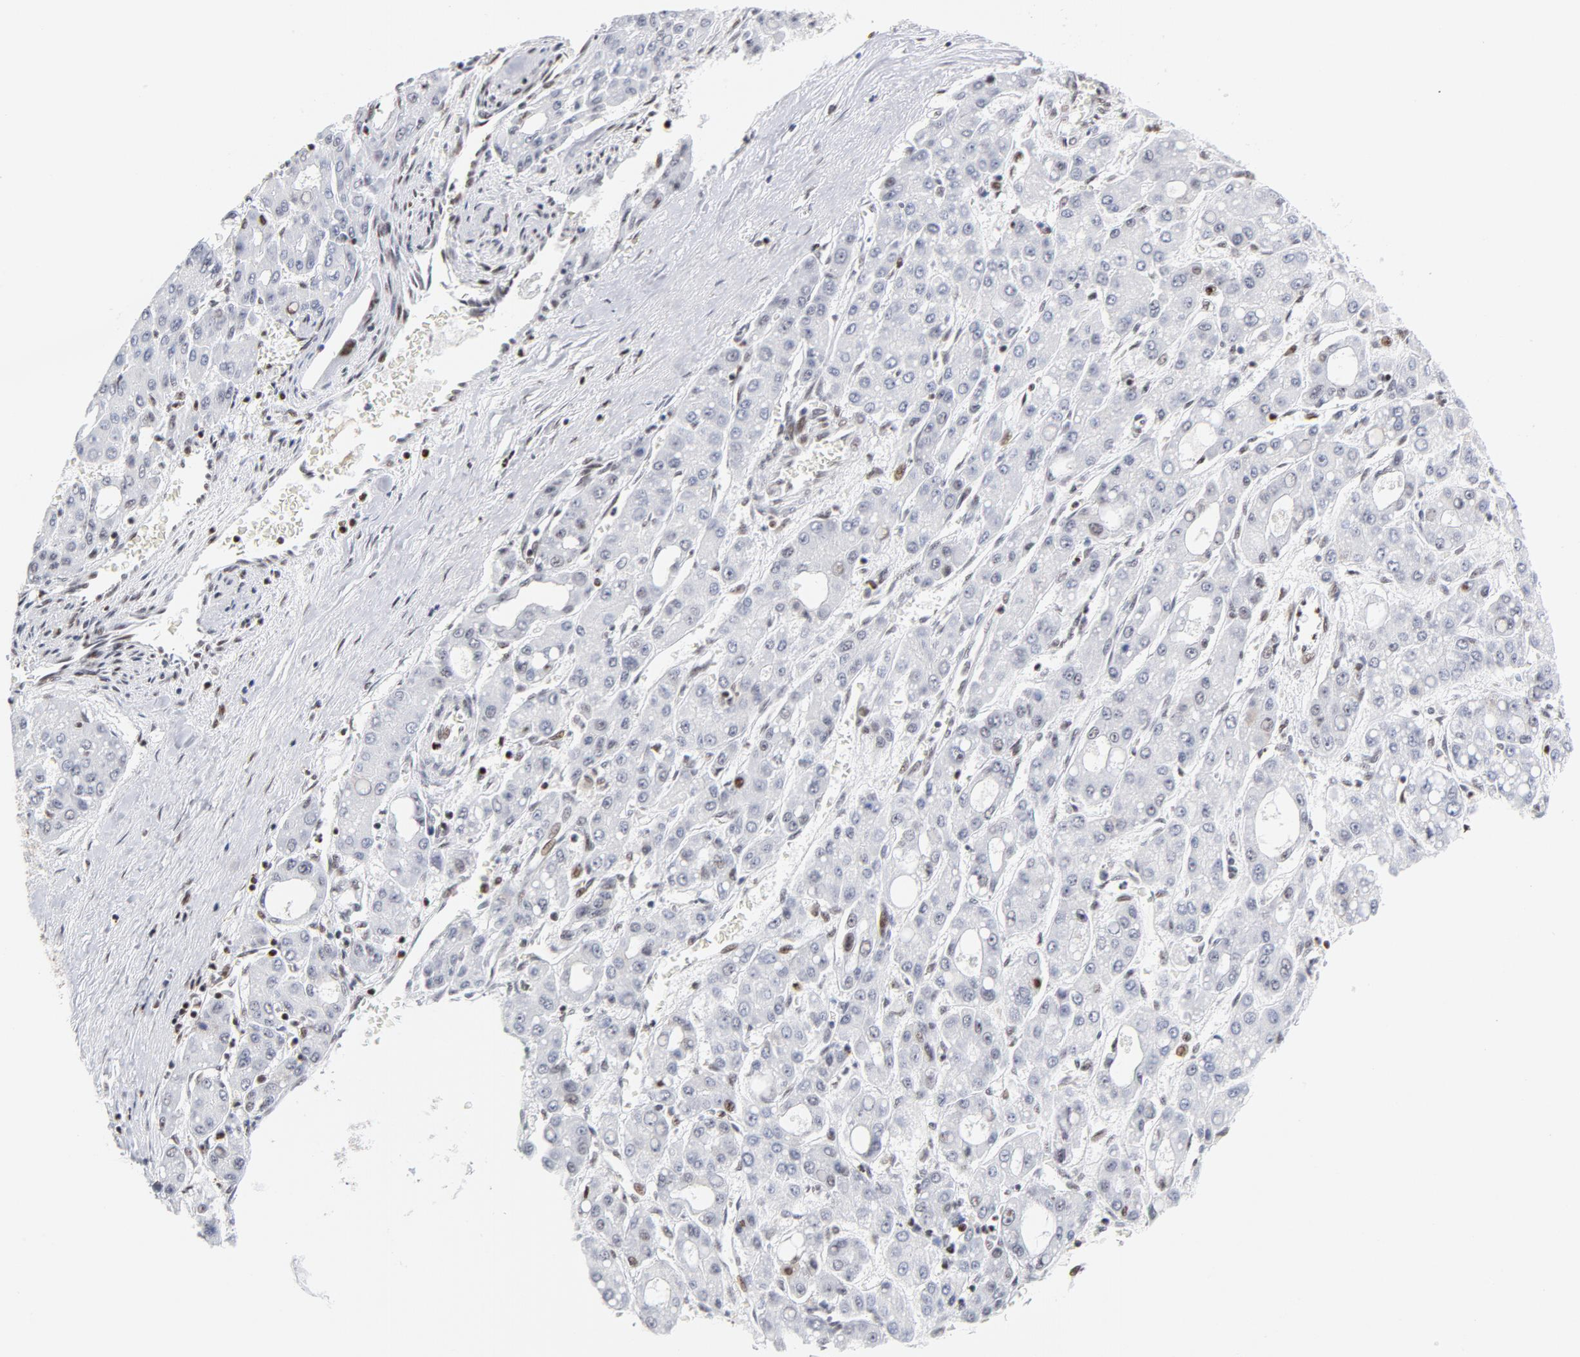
{"staining": {"intensity": "moderate", "quantity": "<25%", "location": "nuclear"}, "tissue": "liver cancer", "cell_type": "Tumor cells", "image_type": "cancer", "snomed": [{"axis": "morphology", "description": "Carcinoma, Hepatocellular, NOS"}, {"axis": "topography", "description": "Liver"}], "caption": "IHC of human liver cancer displays low levels of moderate nuclear positivity in about <25% of tumor cells.", "gene": "XRCC5", "patient": {"sex": "male", "age": 69}}